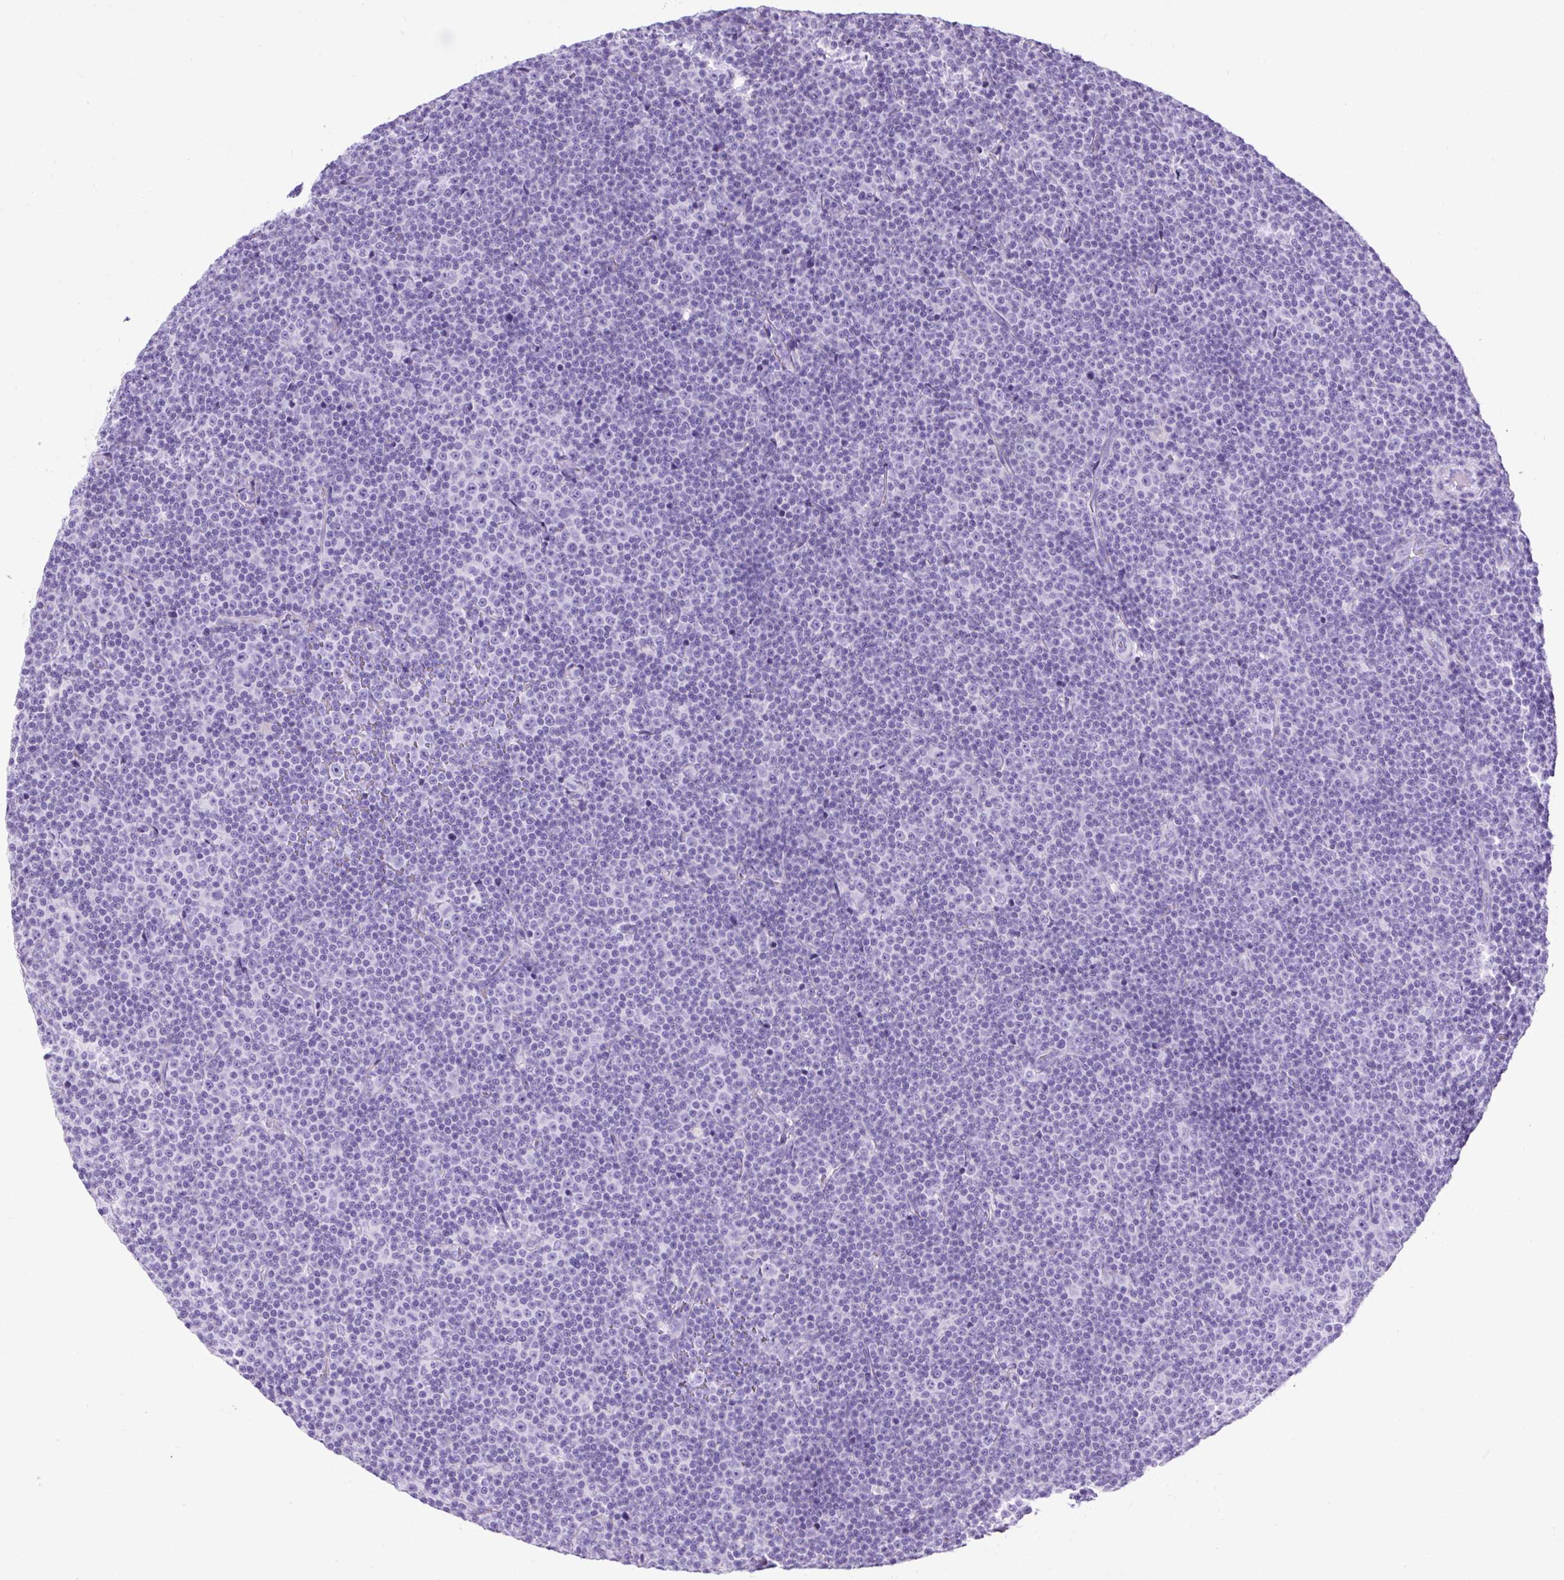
{"staining": {"intensity": "negative", "quantity": "none", "location": "none"}, "tissue": "lymphoma", "cell_type": "Tumor cells", "image_type": "cancer", "snomed": [{"axis": "morphology", "description": "Malignant lymphoma, non-Hodgkin's type, Low grade"}, {"axis": "topography", "description": "Lymph node"}], "caption": "Tumor cells show no significant protein staining in malignant lymphoma, non-Hodgkin's type (low-grade).", "gene": "KRT12", "patient": {"sex": "female", "age": 67}}